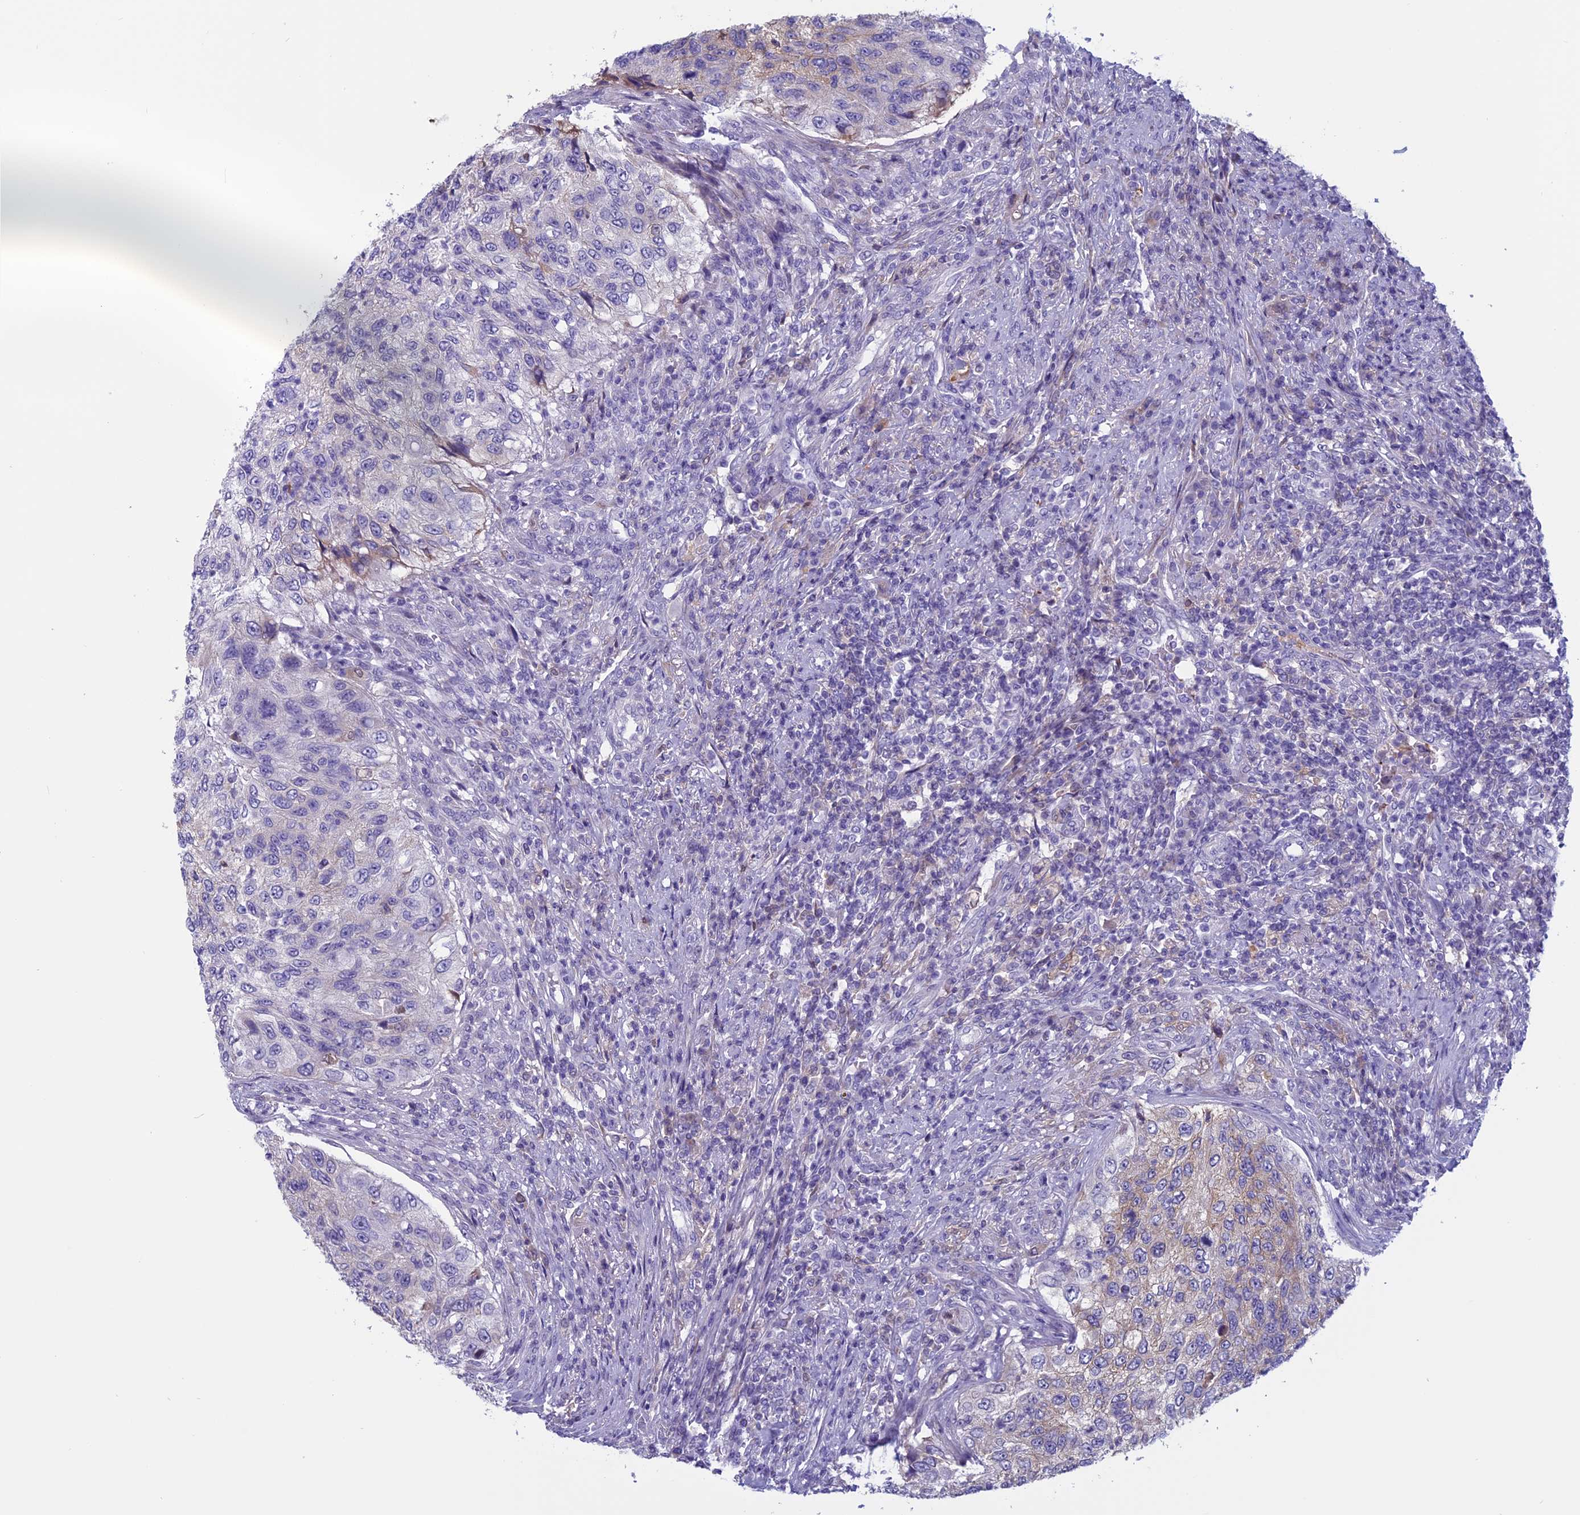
{"staining": {"intensity": "negative", "quantity": "none", "location": "none"}, "tissue": "urothelial cancer", "cell_type": "Tumor cells", "image_type": "cancer", "snomed": [{"axis": "morphology", "description": "Urothelial carcinoma, High grade"}, {"axis": "topography", "description": "Urinary bladder"}], "caption": "The micrograph reveals no significant staining in tumor cells of high-grade urothelial carcinoma.", "gene": "ANGPTL2", "patient": {"sex": "female", "age": 60}}